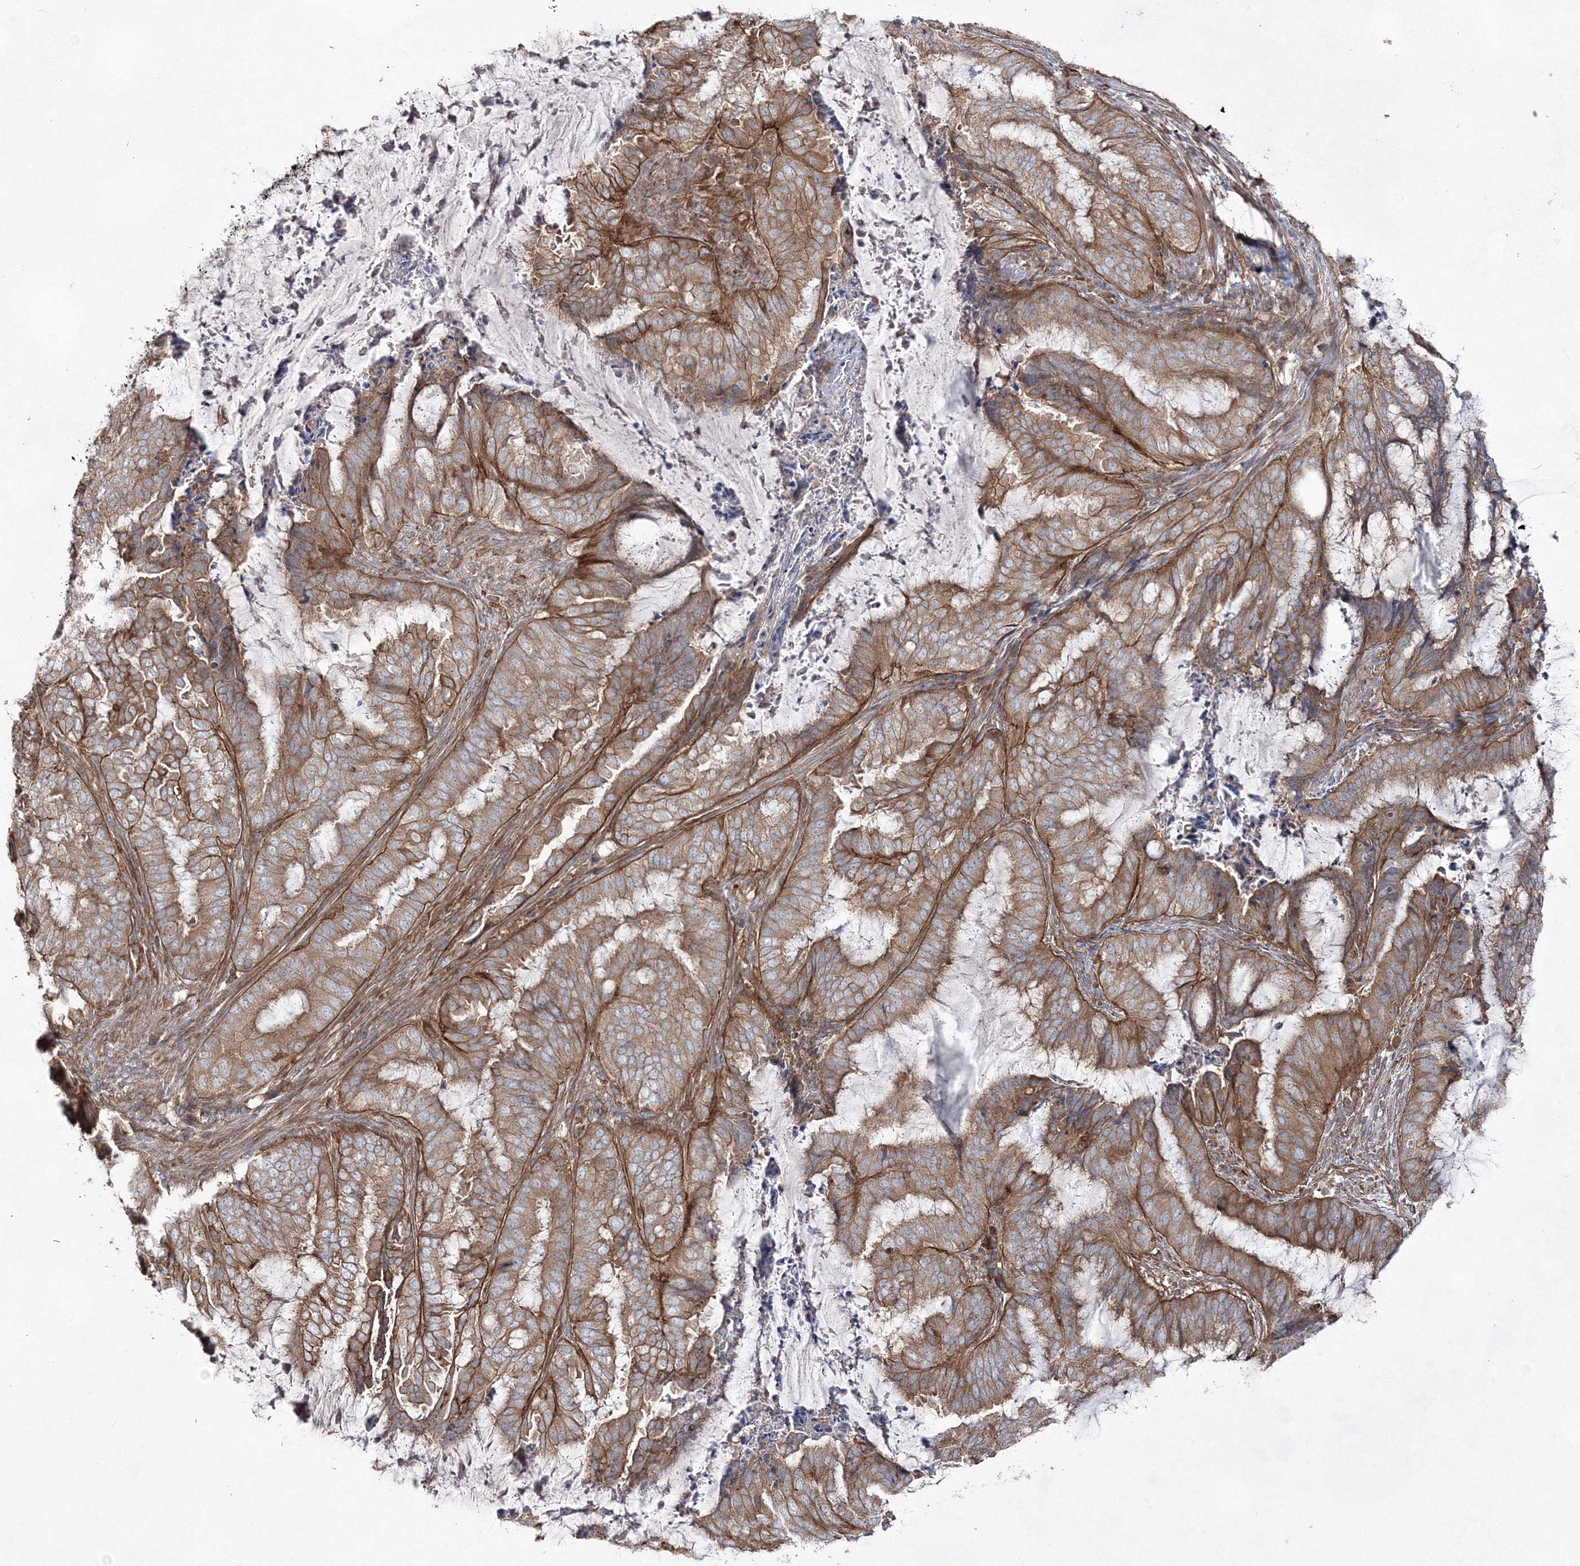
{"staining": {"intensity": "moderate", "quantity": ">75%", "location": "cytoplasmic/membranous"}, "tissue": "endometrial cancer", "cell_type": "Tumor cells", "image_type": "cancer", "snomed": [{"axis": "morphology", "description": "Adenocarcinoma, NOS"}, {"axis": "topography", "description": "Endometrium"}], "caption": "This micrograph demonstrates IHC staining of human endometrial adenocarcinoma, with medium moderate cytoplasmic/membranous expression in approximately >75% of tumor cells.", "gene": "EXOC6", "patient": {"sex": "female", "age": 51}}